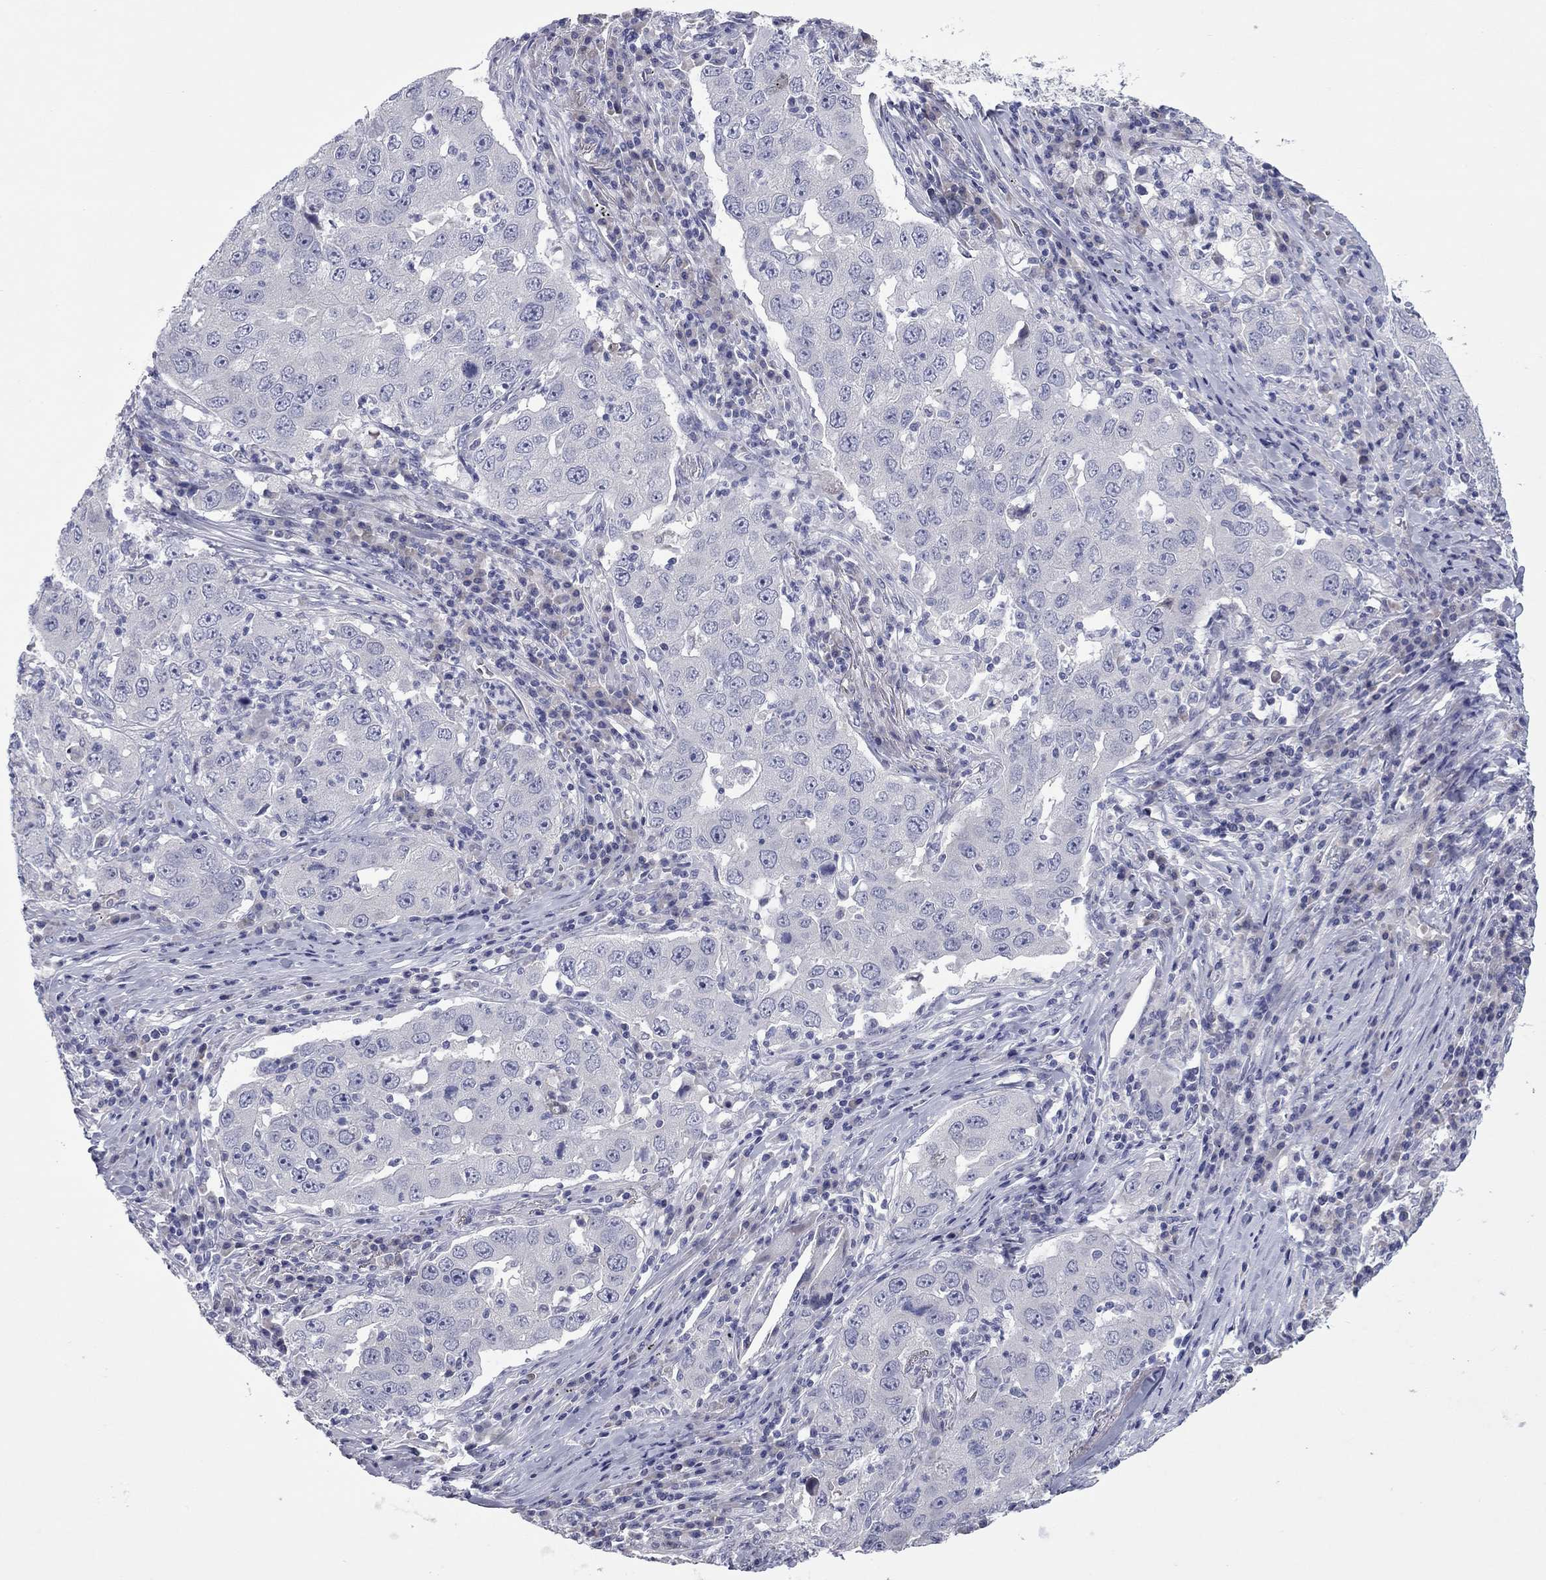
{"staining": {"intensity": "negative", "quantity": "none", "location": "none"}, "tissue": "lung cancer", "cell_type": "Tumor cells", "image_type": "cancer", "snomed": [{"axis": "morphology", "description": "Adenocarcinoma, NOS"}, {"axis": "topography", "description": "Lung"}], "caption": "Tumor cells show no significant protein expression in adenocarcinoma (lung).", "gene": "UNC119B", "patient": {"sex": "male", "age": 73}}